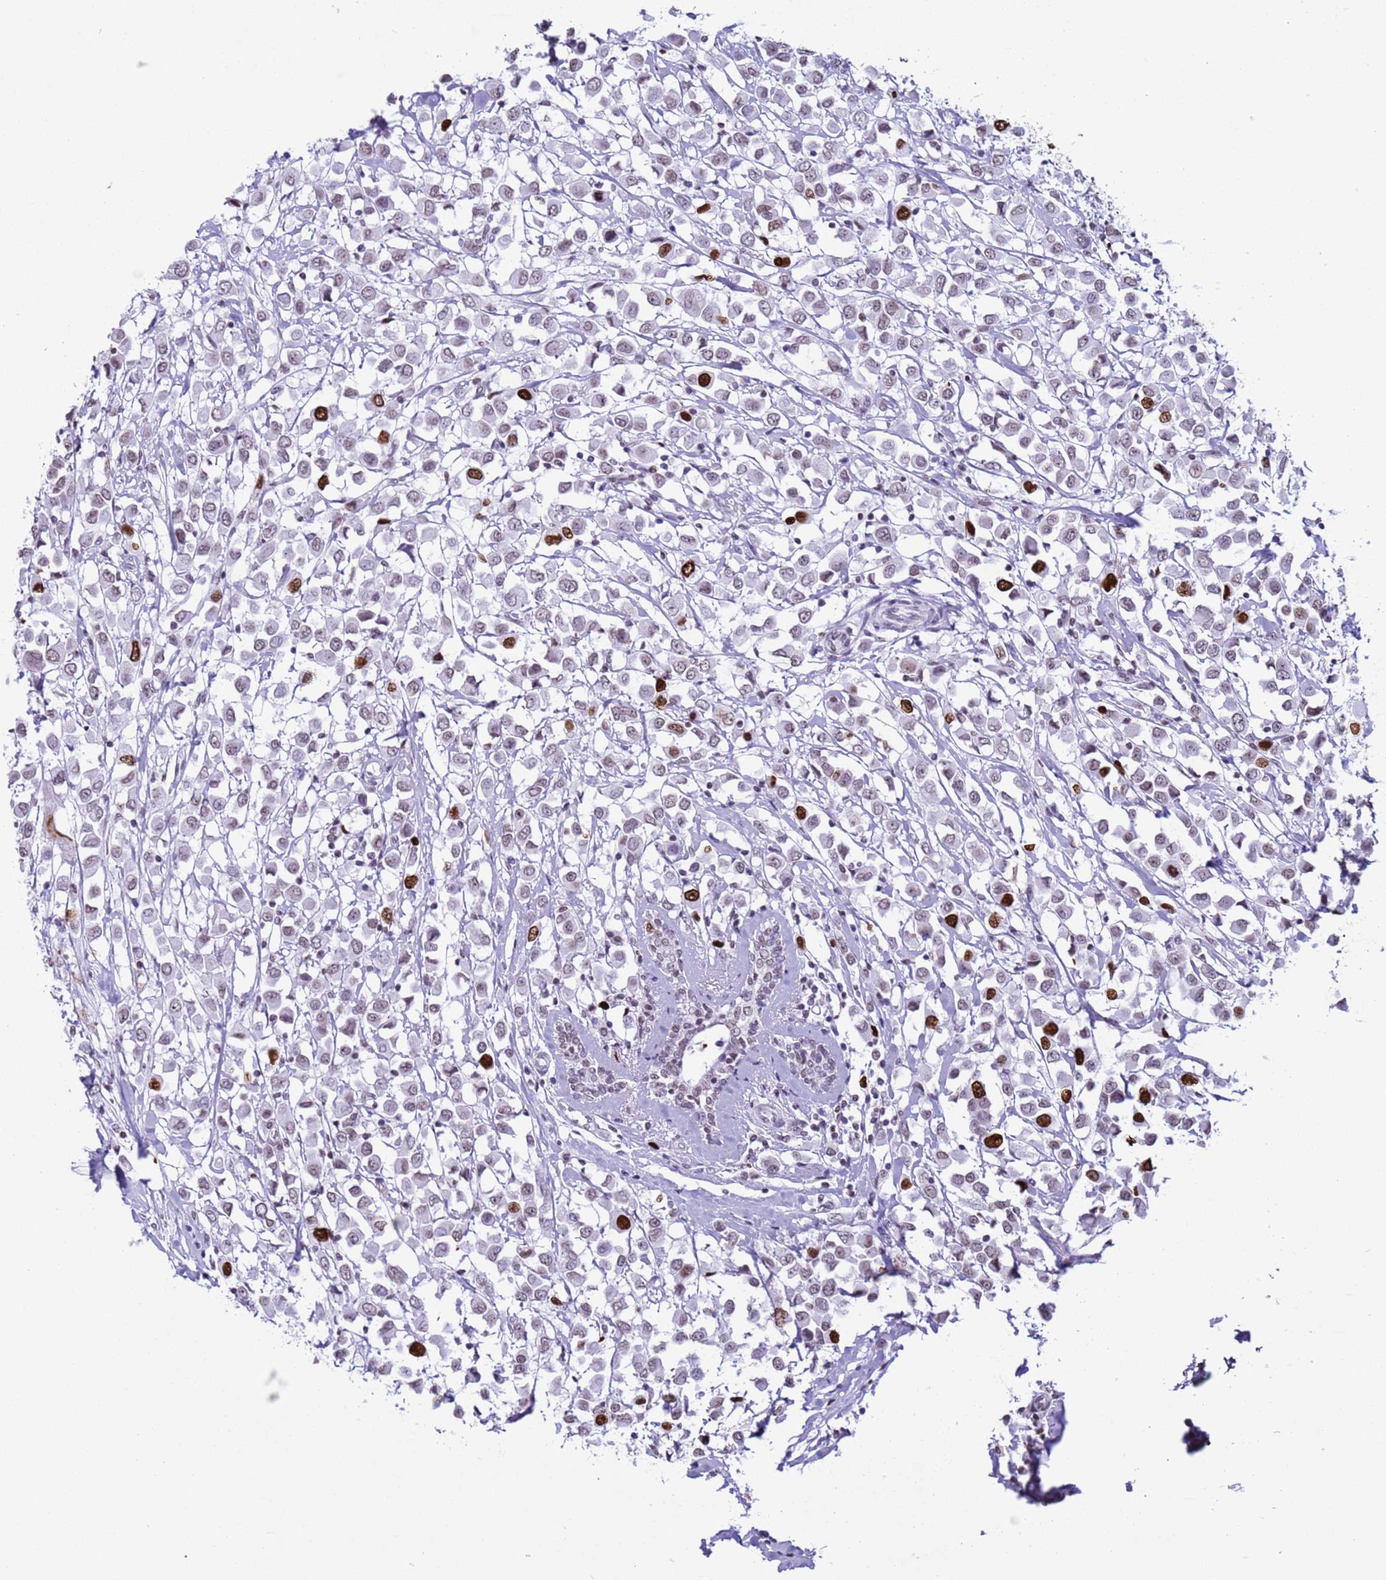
{"staining": {"intensity": "strong", "quantity": "<25%", "location": "nuclear"}, "tissue": "breast cancer", "cell_type": "Tumor cells", "image_type": "cancer", "snomed": [{"axis": "morphology", "description": "Duct carcinoma"}, {"axis": "topography", "description": "Breast"}], "caption": "A brown stain labels strong nuclear expression of a protein in human invasive ductal carcinoma (breast) tumor cells.", "gene": "H4C8", "patient": {"sex": "female", "age": 61}}